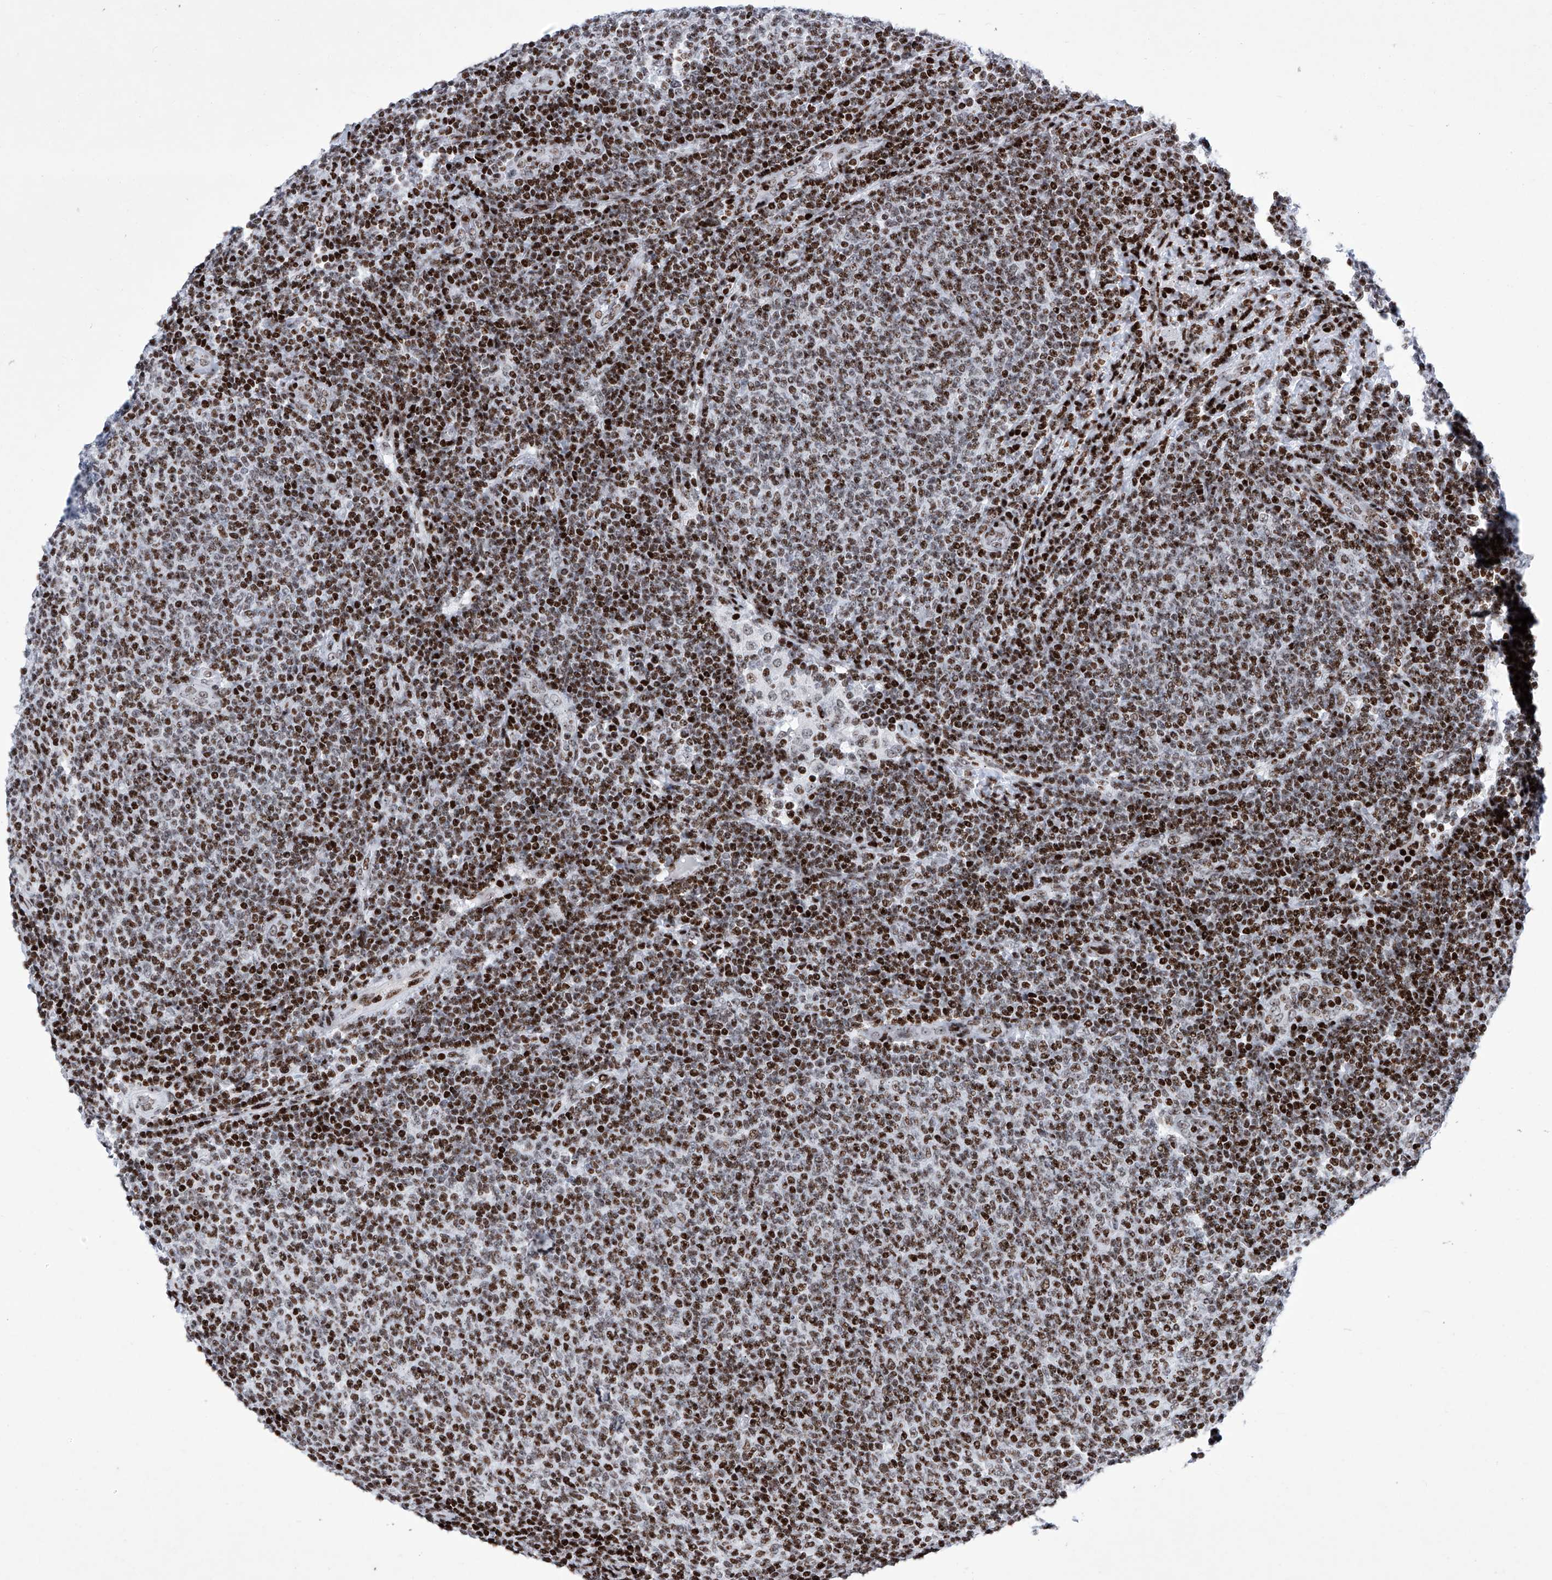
{"staining": {"intensity": "strong", "quantity": ">75%", "location": "nuclear"}, "tissue": "lymphoma", "cell_type": "Tumor cells", "image_type": "cancer", "snomed": [{"axis": "morphology", "description": "Malignant lymphoma, non-Hodgkin's type, Low grade"}, {"axis": "topography", "description": "Lymph node"}], "caption": "Human low-grade malignant lymphoma, non-Hodgkin's type stained with a brown dye demonstrates strong nuclear positive positivity in approximately >75% of tumor cells.", "gene": "HEY2", "patient": {"sex": "male", "age": 66}}